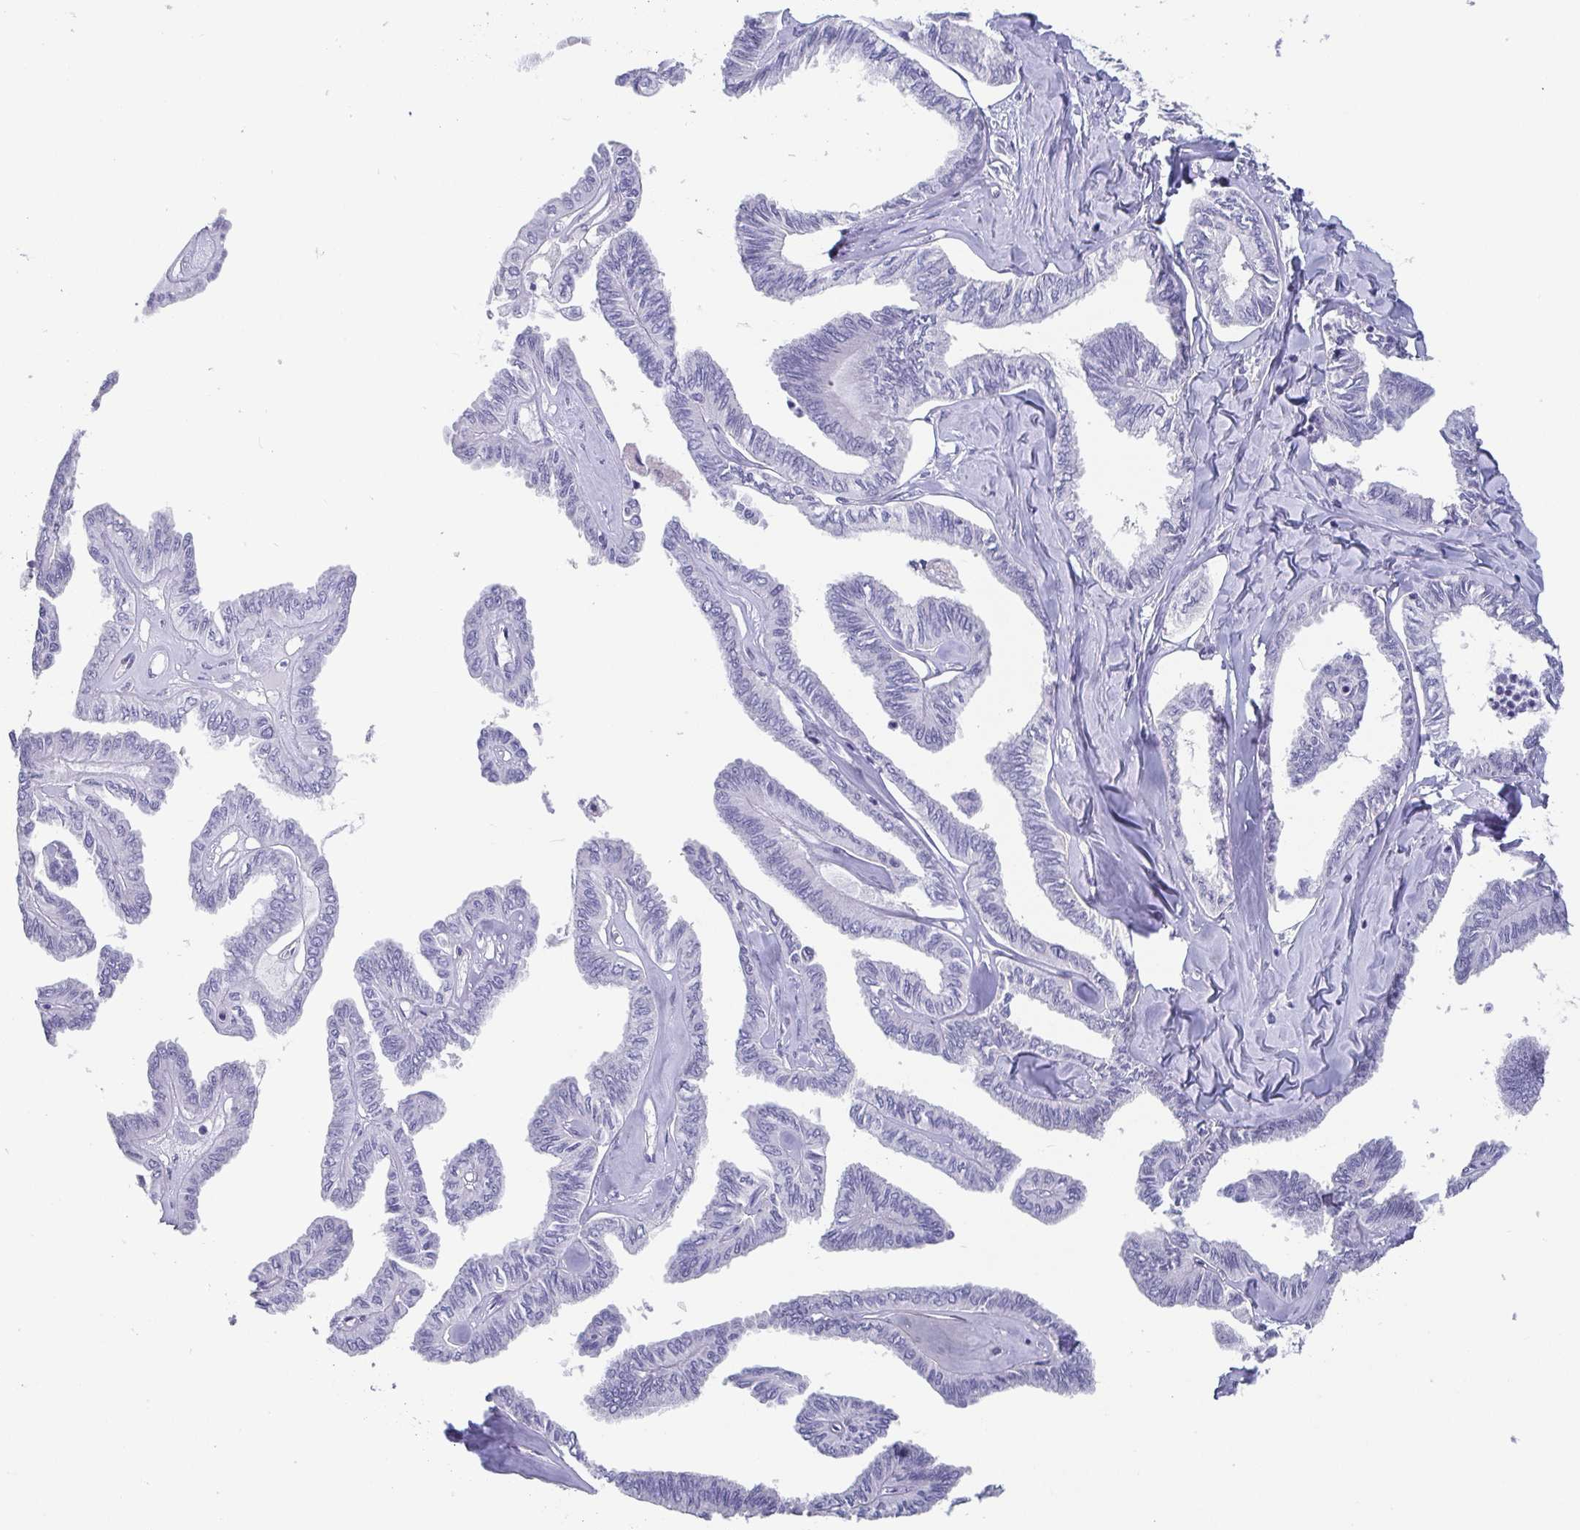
{"staining": {"intensity": "negative", "quantity": "none", "location": "none"}, "tissue": "ovarian cancer", "cell_type": "Tumor cells", "image_type": "cancer", "snomed": [{"axis": "morphology", "description": "Carcinoma, endometroid"}, {"axis": "topography", "description": "Ovary"}], "caption": "Immunohistochemistry of ovarian cancer (endometroid carcinoma) reveals no expression in tumor cells.", "gene": "SCGN", "patient": {"sex": "female", "age": 70}}